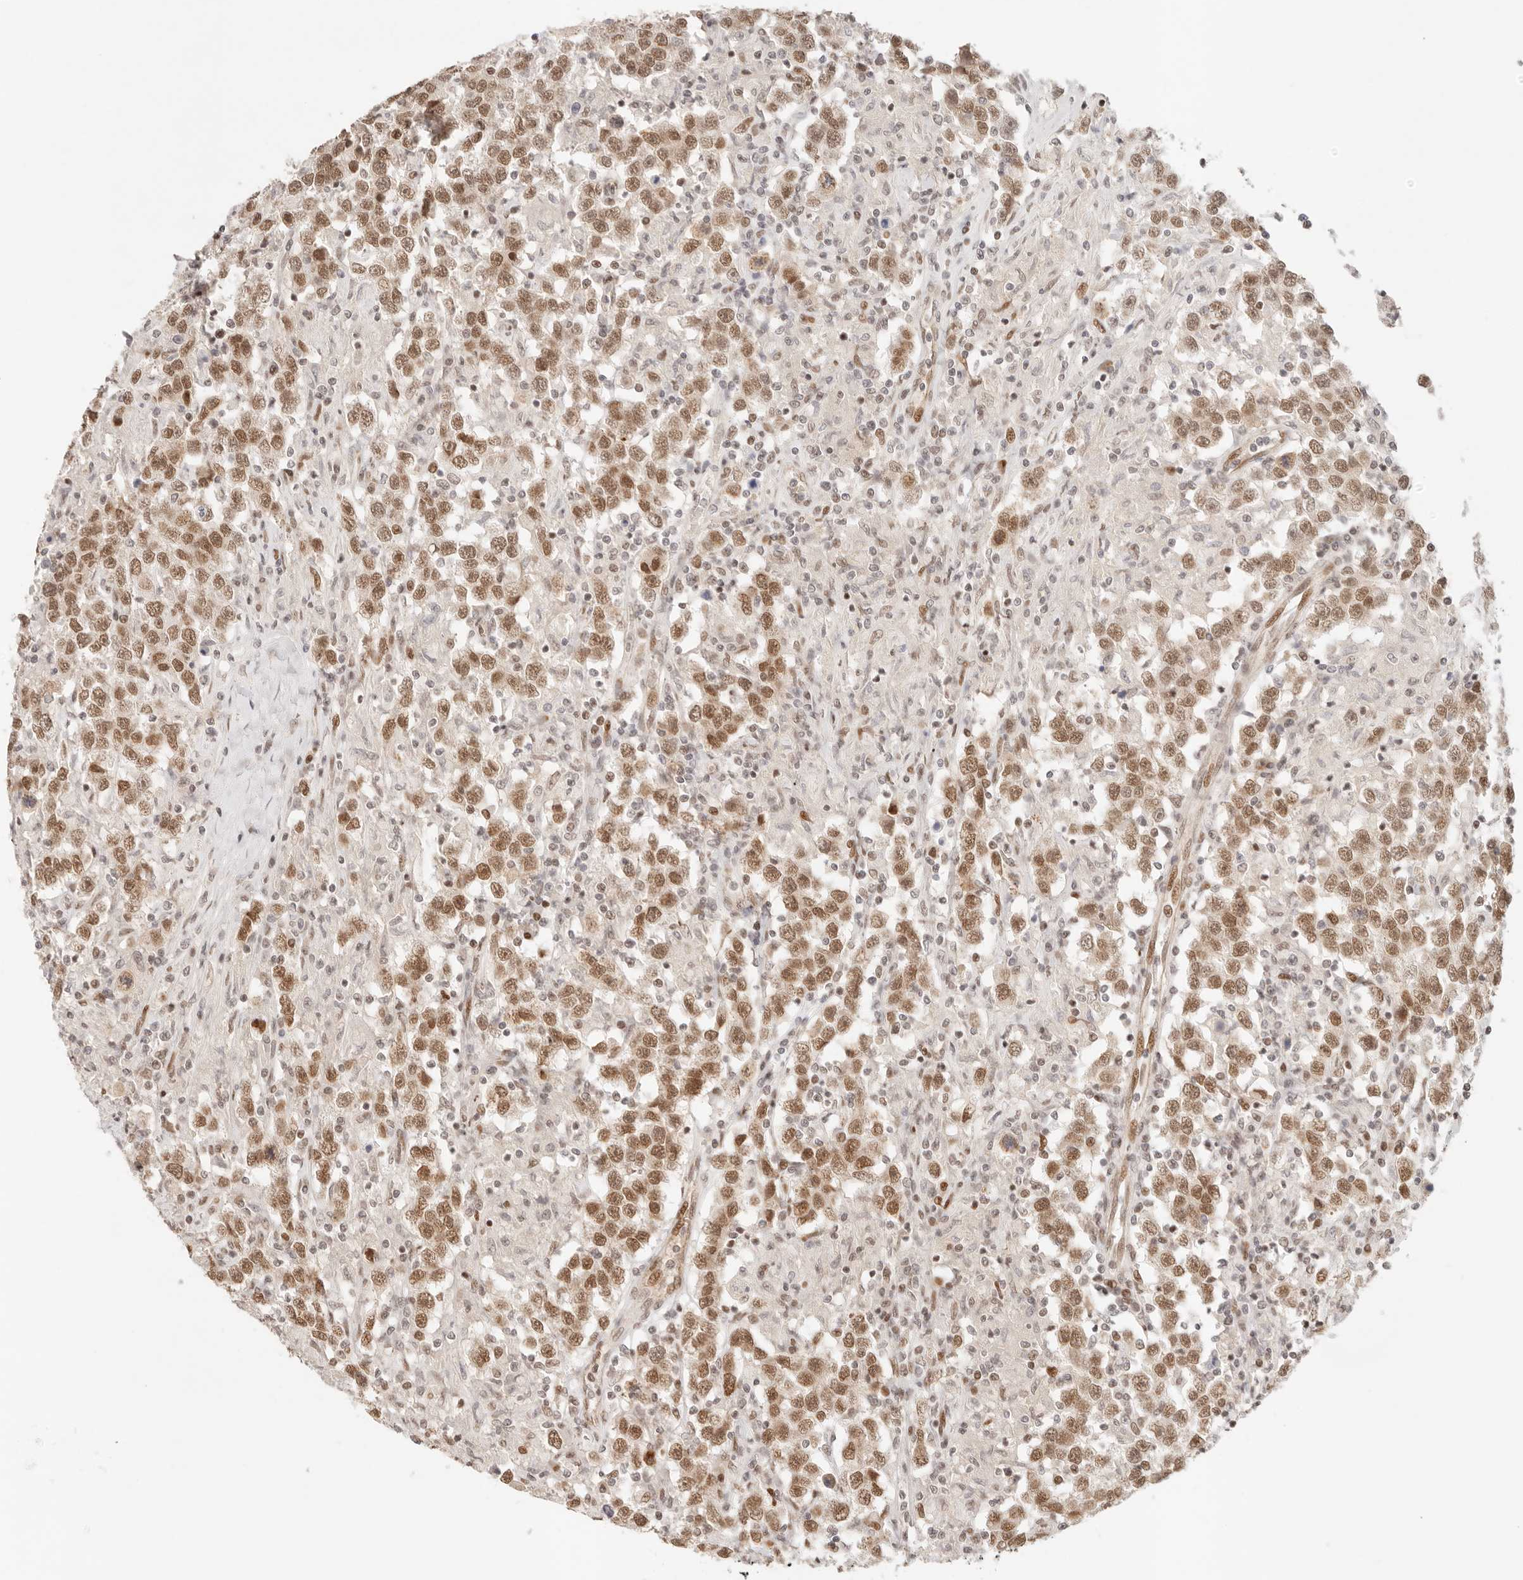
{"staining": {"intensity": "moderate", "quantity": ">75%", "location": "nuclear"}, "tissue": "testis cancer", "cell_type": "Tumor cells", "image_type": "cancer", "snomed": [{"axis": "morphology", "description": "Seminoma, NOS"}, {"axis": "topography", "description": "Testis"}], "caption": "Approximately >75% of tumor cells in testis cancer exhibit moderate nuclear protein expression as visualized by brown immunohistochemical staining.", "gene": "HOXC5", "patient": {"sex": "male", "age": 41}}